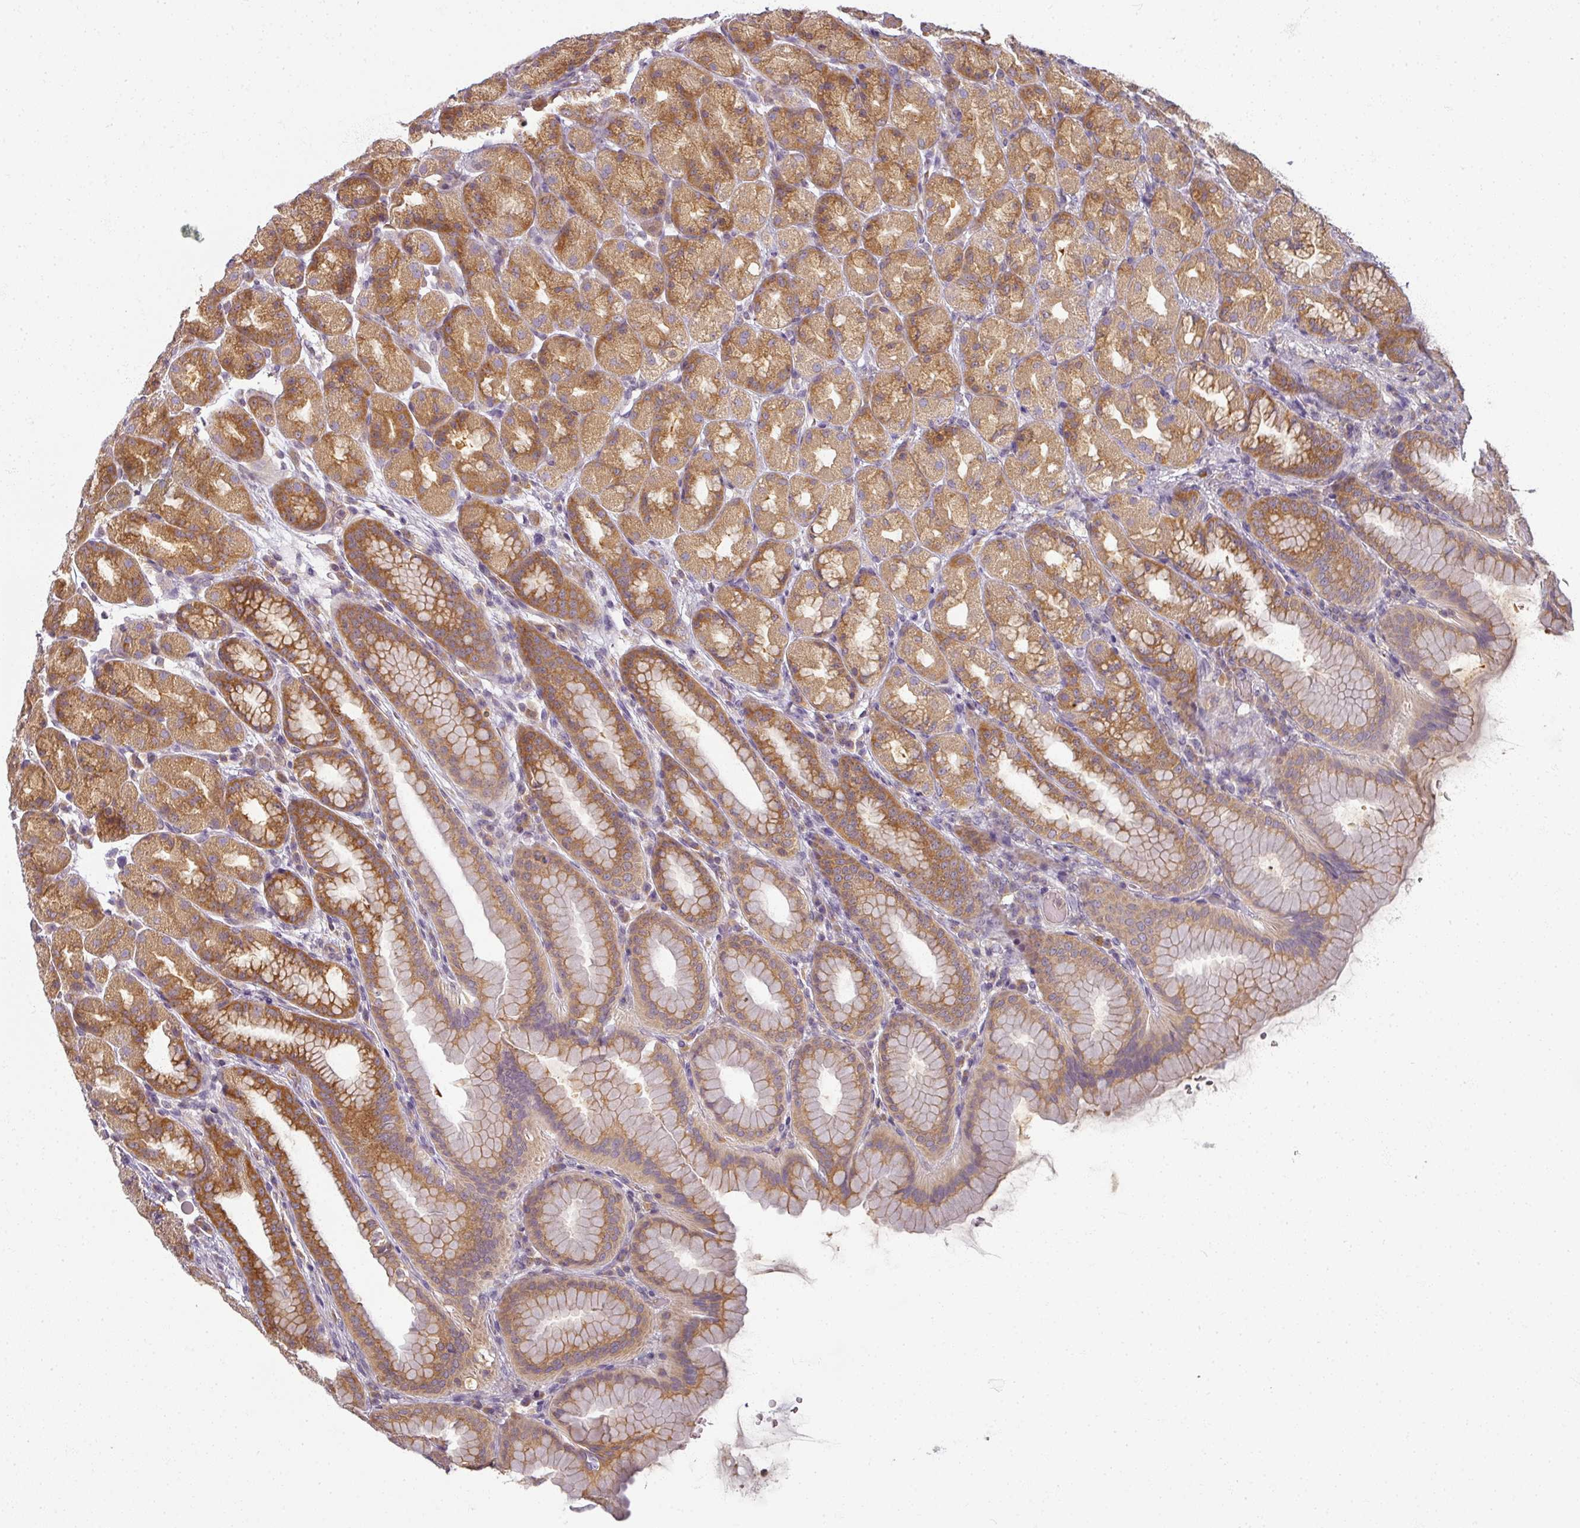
{"staining": {"intensity": "moderate", "quantity": ">75%", "location": "cytoplasmic/membranous"}, "tissue": "stomach", "cell_type": "Glandular cells", "image_type": "normal", "snomed": [{"axis": "morphology", "description": "Normal tissue, NOS"}, {"axis": "topography", "description": "Stomach, upper"}, {"axis": "topography", "description": "Stomach"}], "caption": "An immunohistochemistry (IHC) micrograph of normal tissue is shown. Protein staining in brown shows moderate cytoplasmic/membranous positivity in stomach within glandular cells.", "gene": "AGPAT4", "patient": {"sex": "male", "age": 68}}